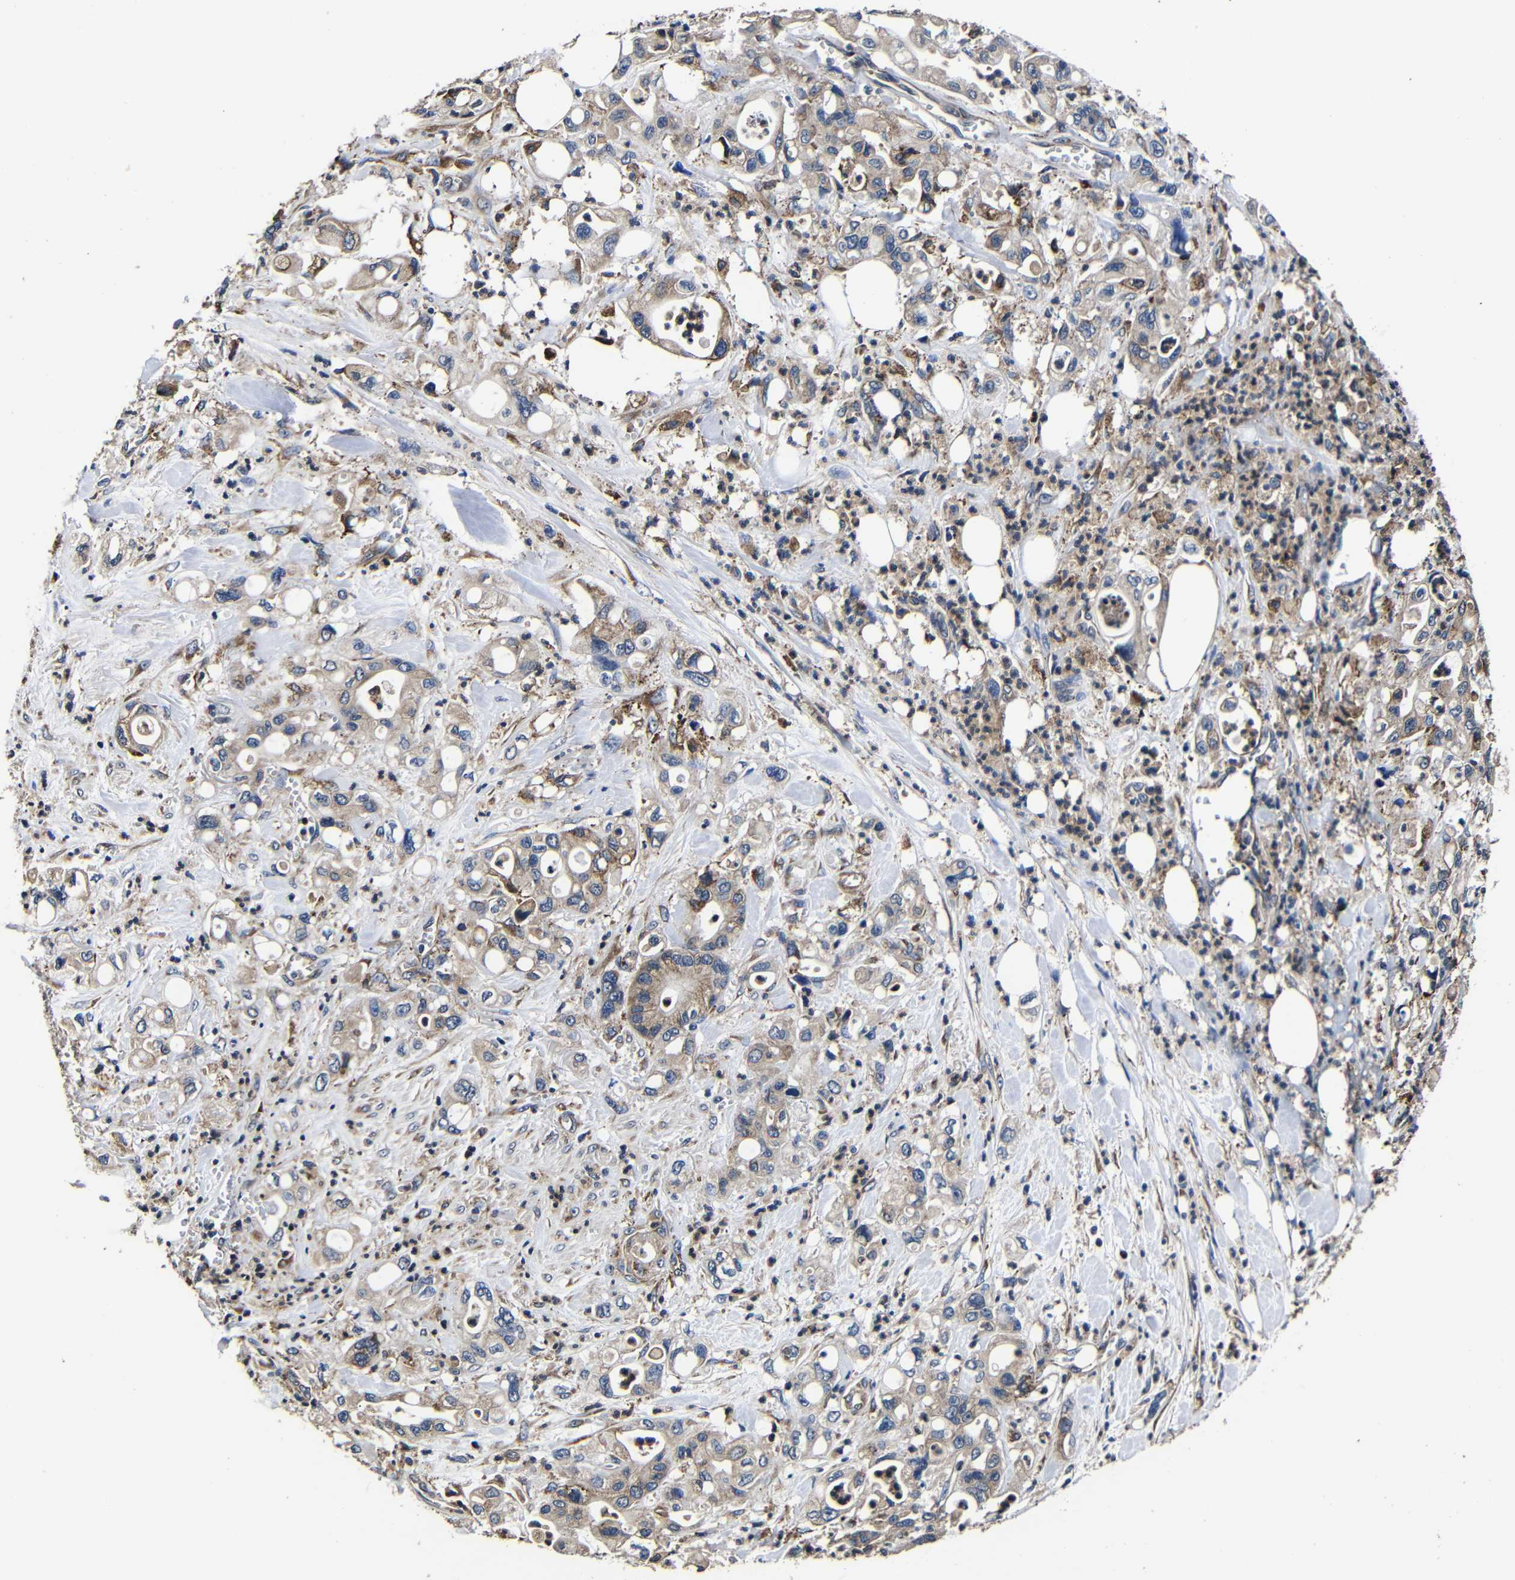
{"staining": {"intensity": "weak", "quantity": ">75%", "location": "cytoplasmic/membranous"}, "tissue": "pancreatic cancer", "cell_type": "Tumor cells", "image_type": "cancer", "snomed": [{"axis": "morphology", "description": "Adenocarcinoma, NOS"}, {"axis": "topography", "description": "Pancreas"}], "caption": "IHC micrograph of adenocarcinoma (pancreatic) stained for a protein (brown), which shows low levels of weak cytoplasmic/membranous positivity in approximately >75% of tumor cells.", "gene": "SCN9A", "patient": {"sex": "male", "age": 70}}